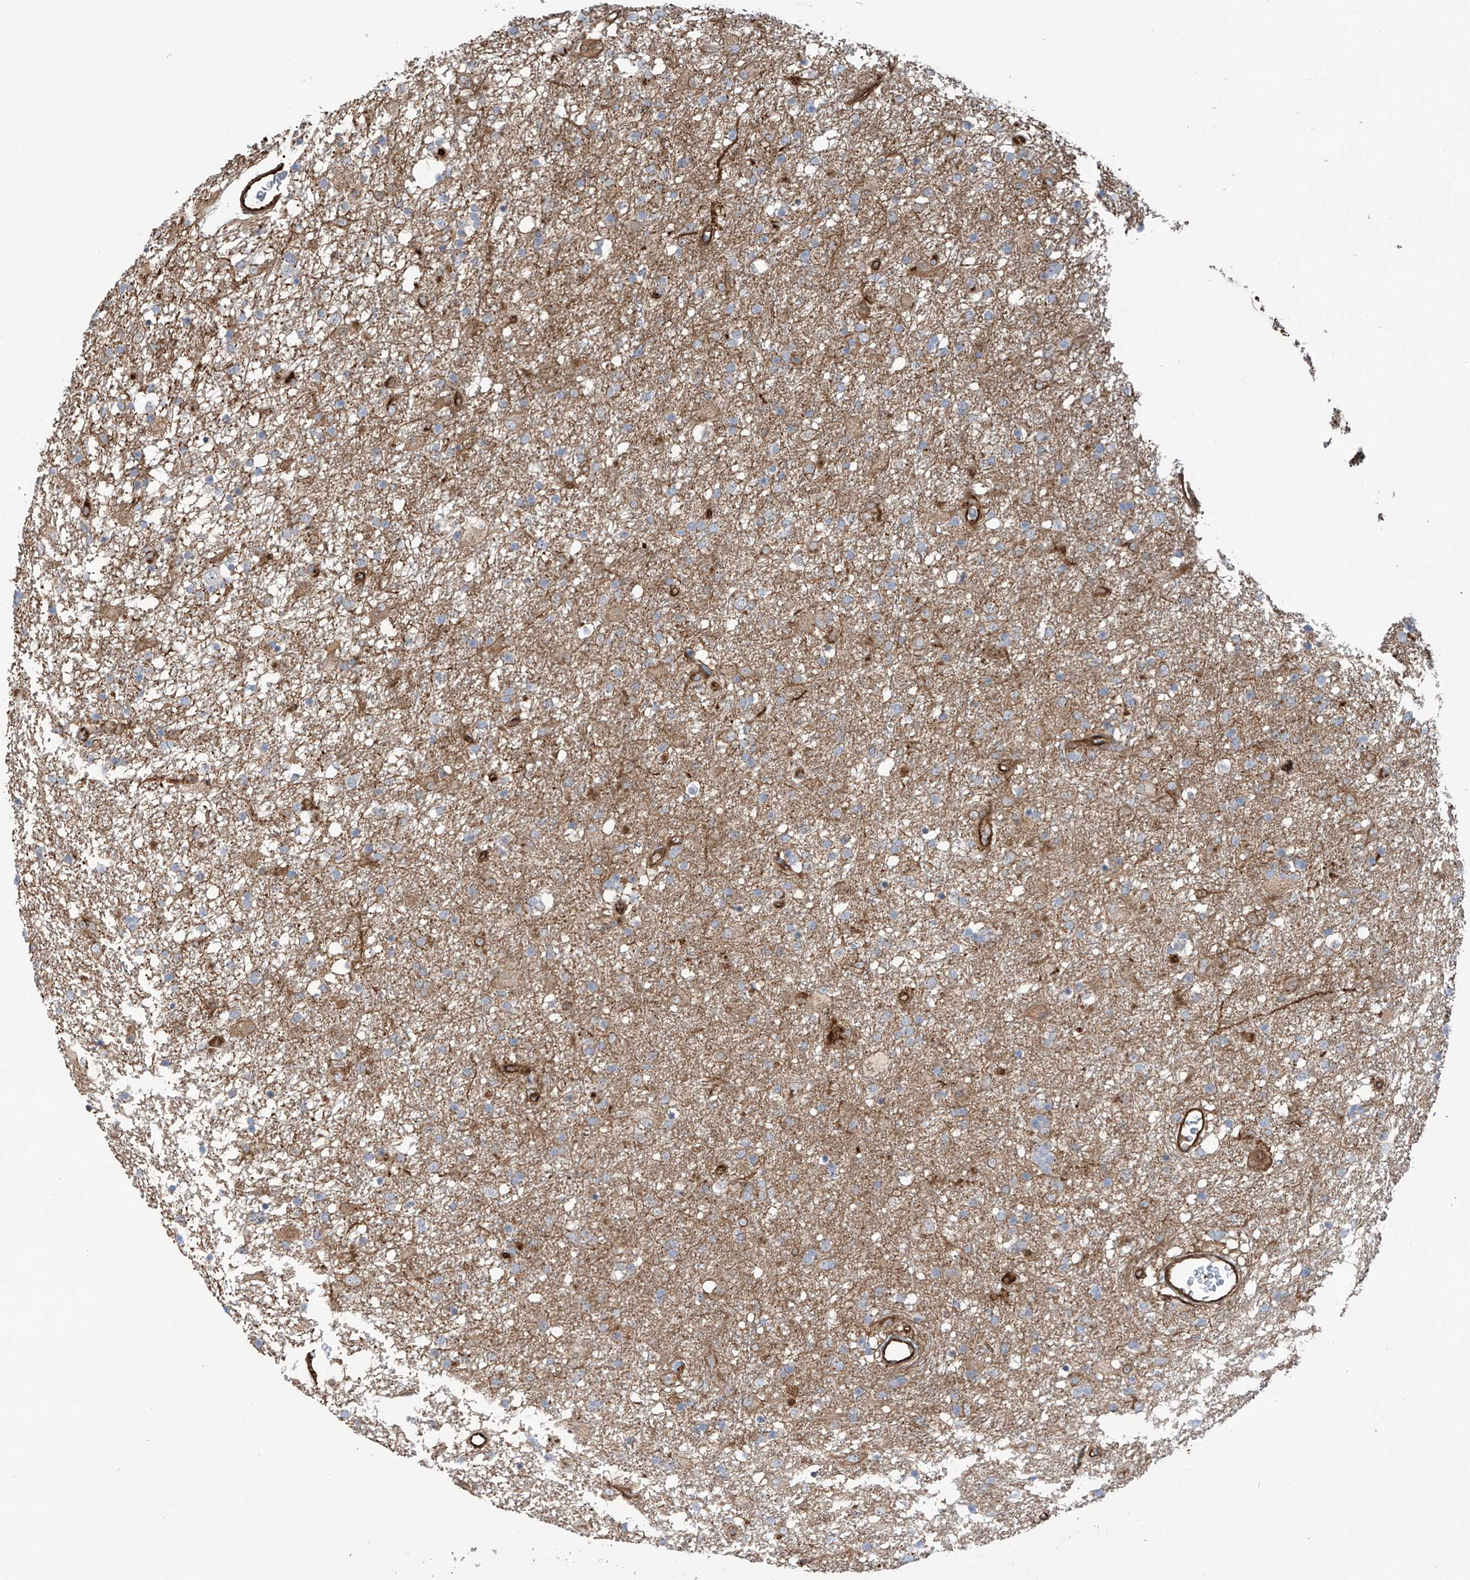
{"staining": {"intensity": "weak", "quantity": "<25%", "location": "cytoplasmic/membranous"}, "tissue": "glioma", "cell_type": "Tumor cells", "image_type": "cancer", "snomed": [{"axis": "morphology", "description": "Glioma, malignant, Low grade"}, {"axis": "topography", "description": "Brain"}], "caption": "Immunohistochemistry histopathology image of neoplastic tissue: human malignant glioma (low-grade) stained with DAB (3,3'-diaminobenzidine) reveals no significant protein staining in tumor cells.", "gene": "SLC9A2", "patient": {"sex": "male", "age": 65}}